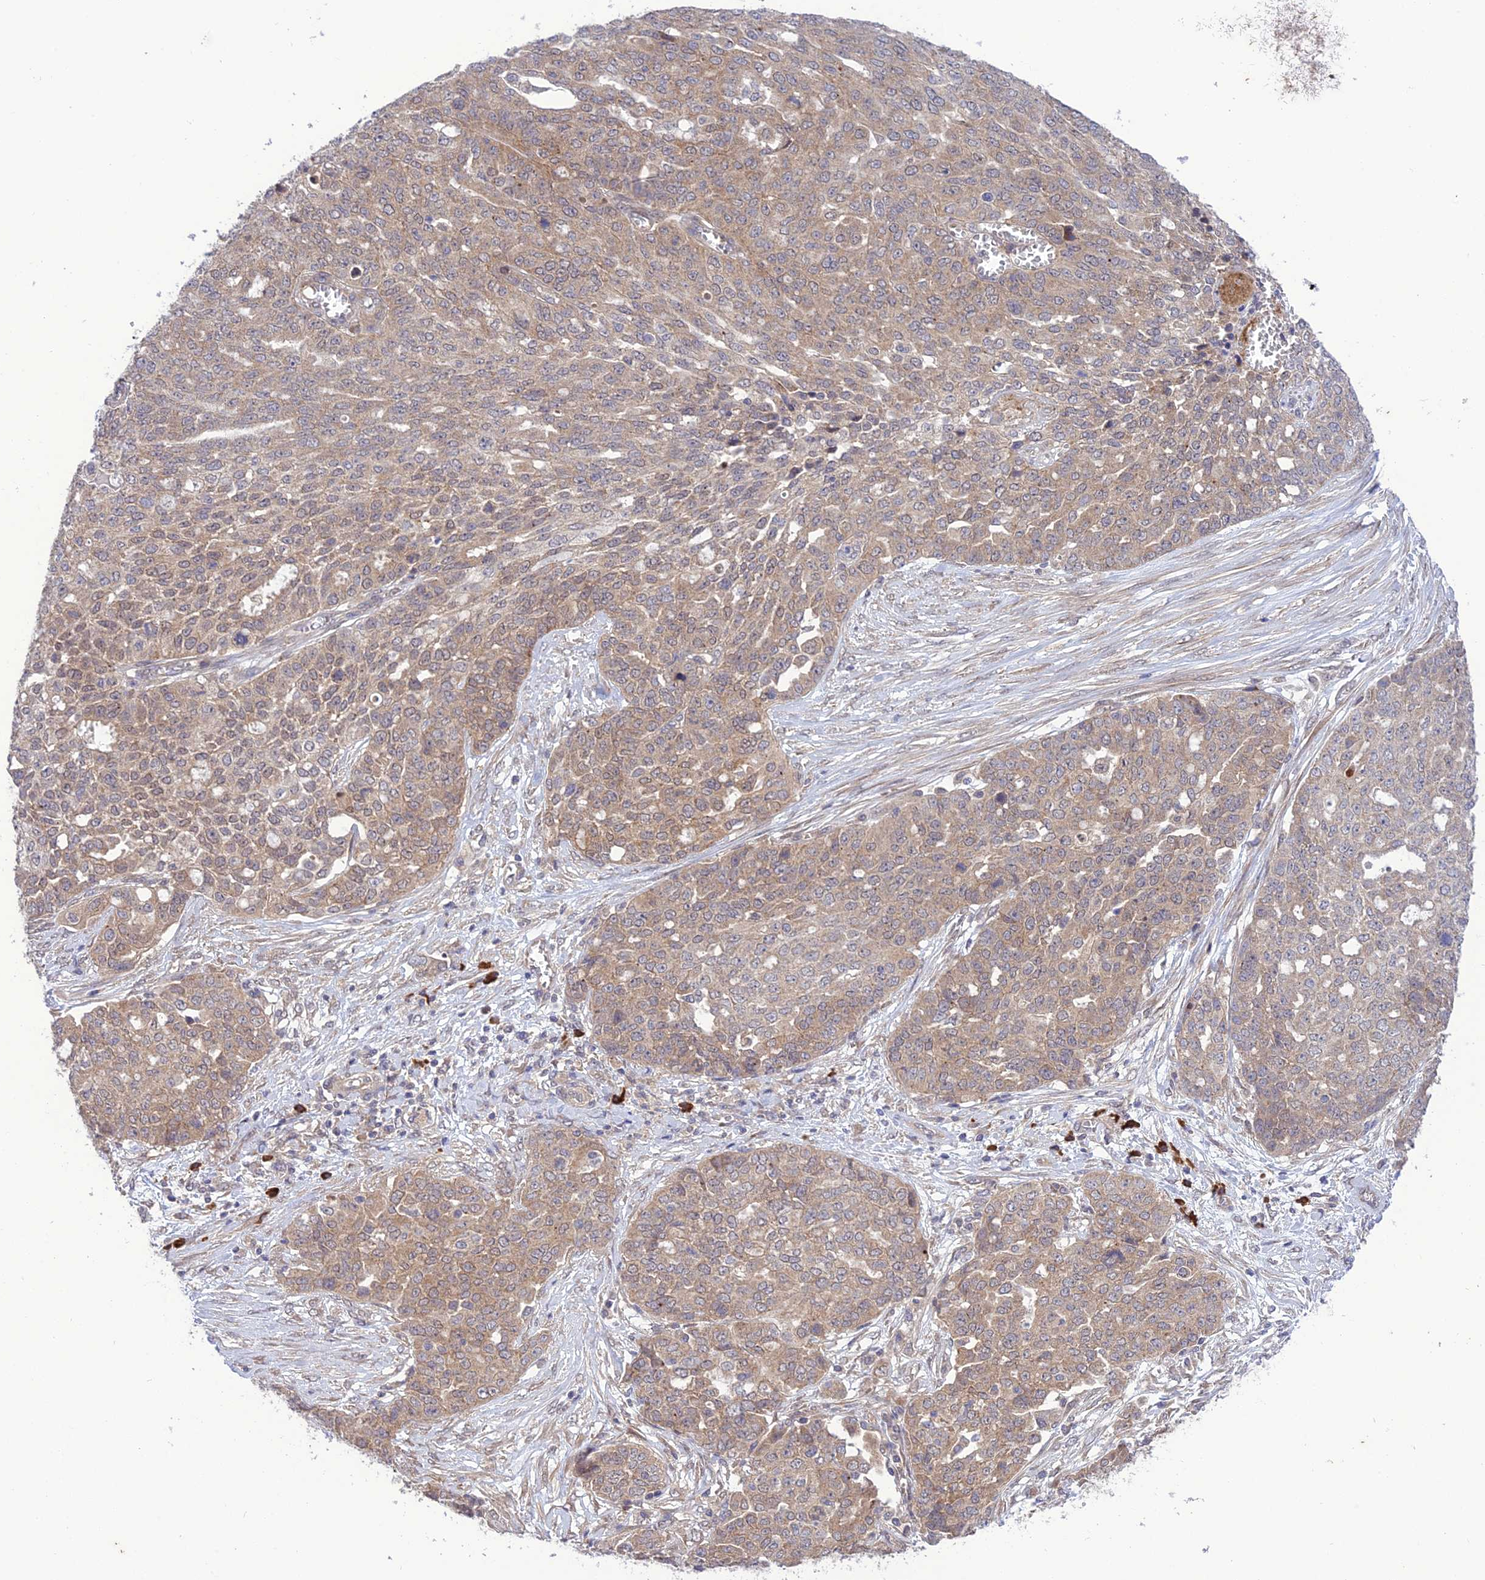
{"staining": {"intensity": "weak", "quantity": "25%-75%", "location": "cytoplasmic/membranous"}, "tissue": "ovarian cancer", "cell_type": "Tumor cells", "image_type": "cancer", "snomed": [{"axis": "morphology", "description": "Cystadenocarcinoma, serous, NOS"}, {"axis": "topography", "description": "Soft tissue"}, {"axis": "topography", "description": "Ovary"}], "caption": "Protein expression analysis of ovarian cancer (serous cystadenocarcinoma) shows weak cytoplasmic/membranous positivity in about 25%-75% of tumor cells.", "gene": "UROS", "patient": {"sex": "female", "age": 57}}